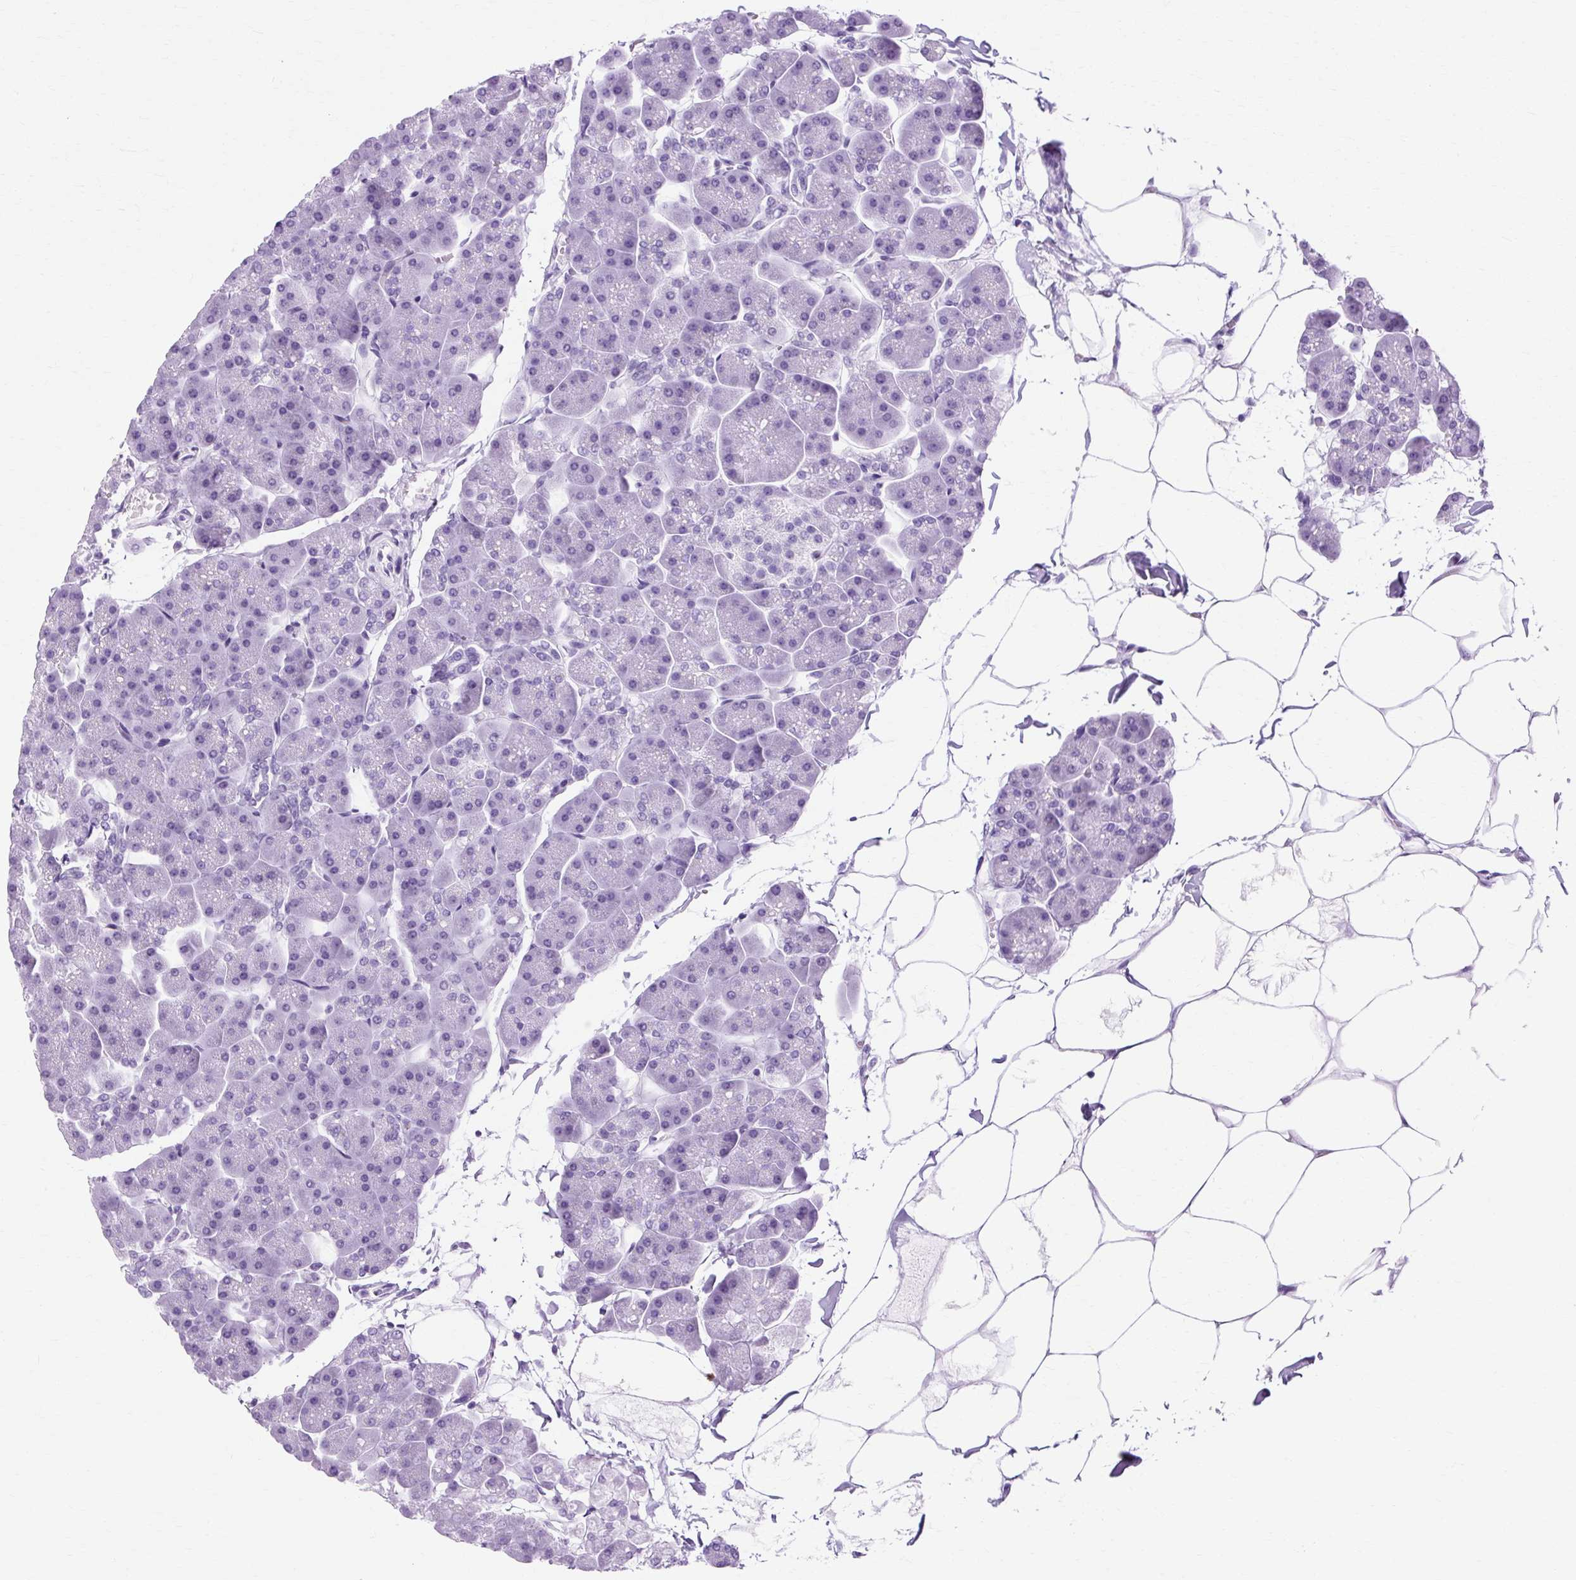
{"staining": {"intensity": "negative", "quantity": "none", "location": "none"}, "tissue": "pancreas", "cell_type": "Exocrine glandular cells", "image_type": "normal", "snomed": [{"axis": "morphology", "description": "Normal tissue, NOS"}, {"axis": "topography", "description": "Pancreas"}], "caption": "IHC image of normal human pancreas stained for a protein (brown), which demonstrates no expression in exocrine glandular cells.", "gene": "B3GNT4", "patient": {"sex": "male", "age": 35}}